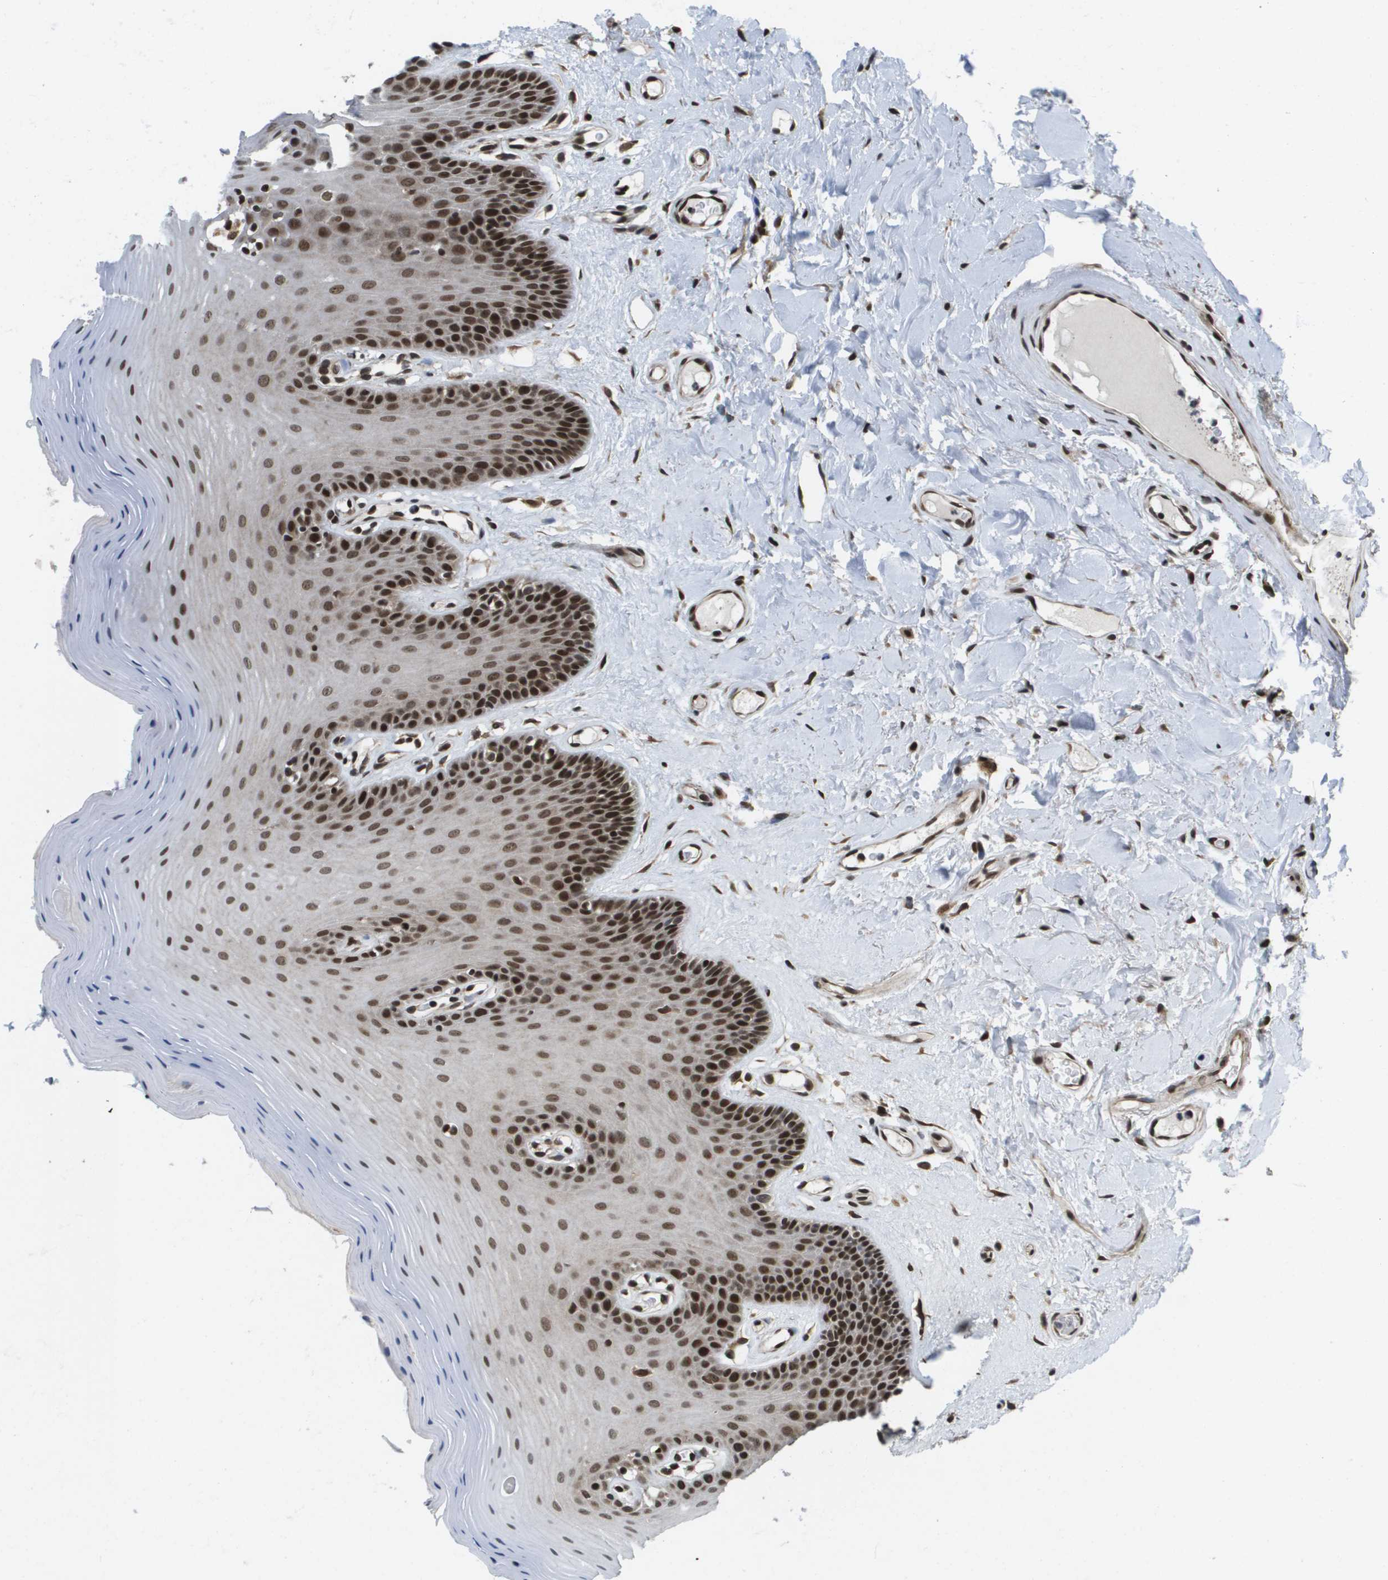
{"staining": {"intensity": "strong", "quantity": "25%-75%", "location": "nuclear"}, "tissue": "oral mucosa", "cell_type": "Squamous epithelial cells", "image_type": "normal", "snomed": [{"axis": "morphology", "description": "Normal tissue, NOS"}, {"axis": "morphology", "description": "Squamous cell carcinoma, NOS"}, {"axis": "topography", "description": "Skeletal muscle"}, {"axis": "topography", "description": "Adipose tissue"}, {"axis": "topography", "description": "Vascular tissue"}, {"axis": "topography", "description": "Oral tissue"}, {"axis": "topography", "description": "Peripheral nerve tissue"}, {"axis": "topography", "description": "Head-Neck"}], "caption": "Oral mucosa stained with immunohistochemistry (IHC) displays strong nuclear staining in approximately 25%-75% of squamous epithelial cells.", "gene": "RECQL4", "patient": {"sex": "male", "age": 71}}